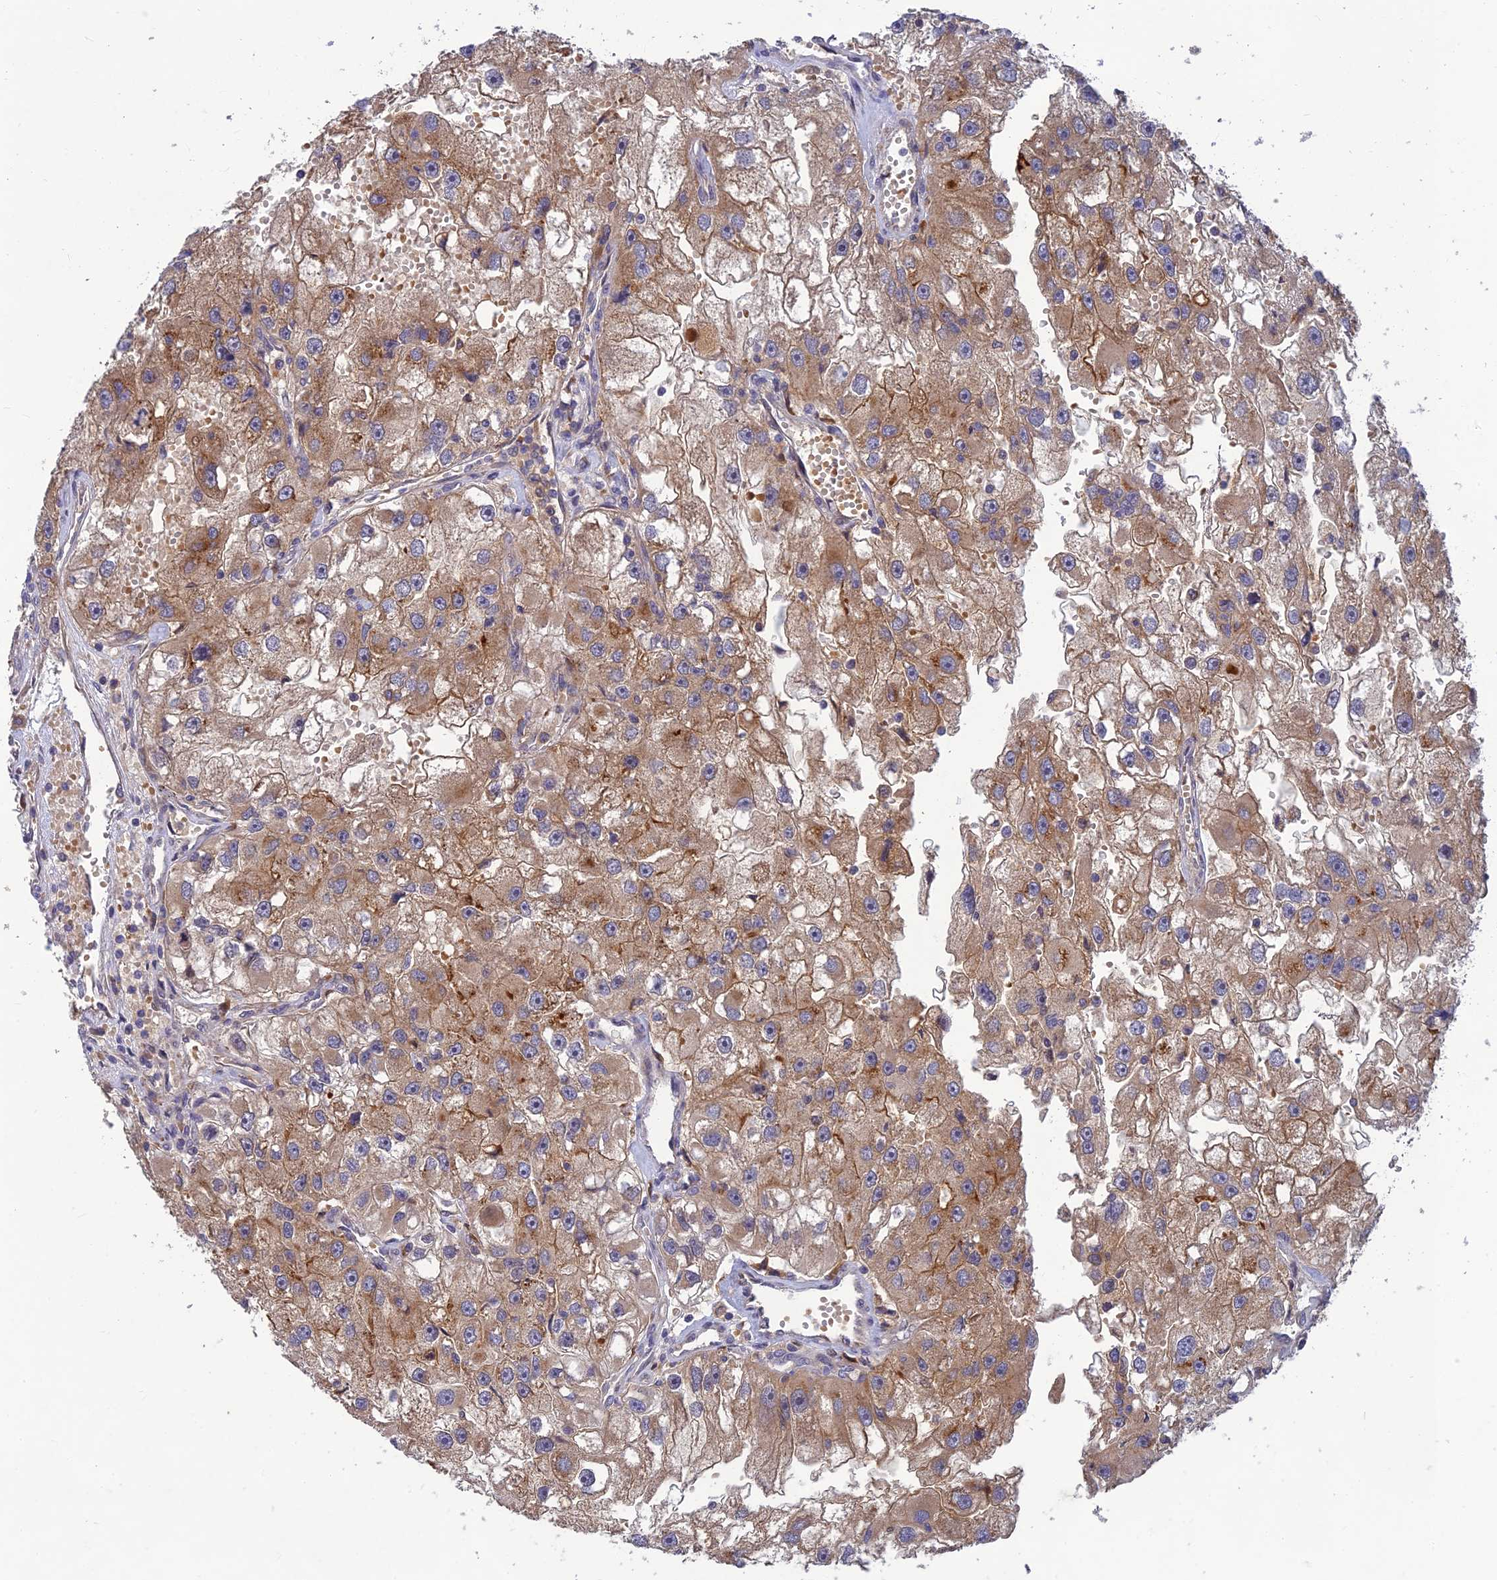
{"staining": {"intensity": "moderate", "quantity": ">75%", "location": "cytoplasmic/membranous"}, "tissue": "renal cancer", "cell_type": "Tumor cells", "image_type": "cancer", "snomed": [{"axis": "morphology", "description": "Adenocarcinoma, NOS"}, {"axis": "topography", "description": "Kidney"}], "caption": "The photomicrograph shows immunohistochemical staining of renal adenocarcinoma. There is moderate cytoplasmic/membranous positivity is present in approximately >75% of tumor cells. Using DAB (brown) and hematoxylin (blue) stains, captured at high magnification using brightfield microscopy.", "gene": "FAM151B", "patient": {"sex": "male", "age": 63}}